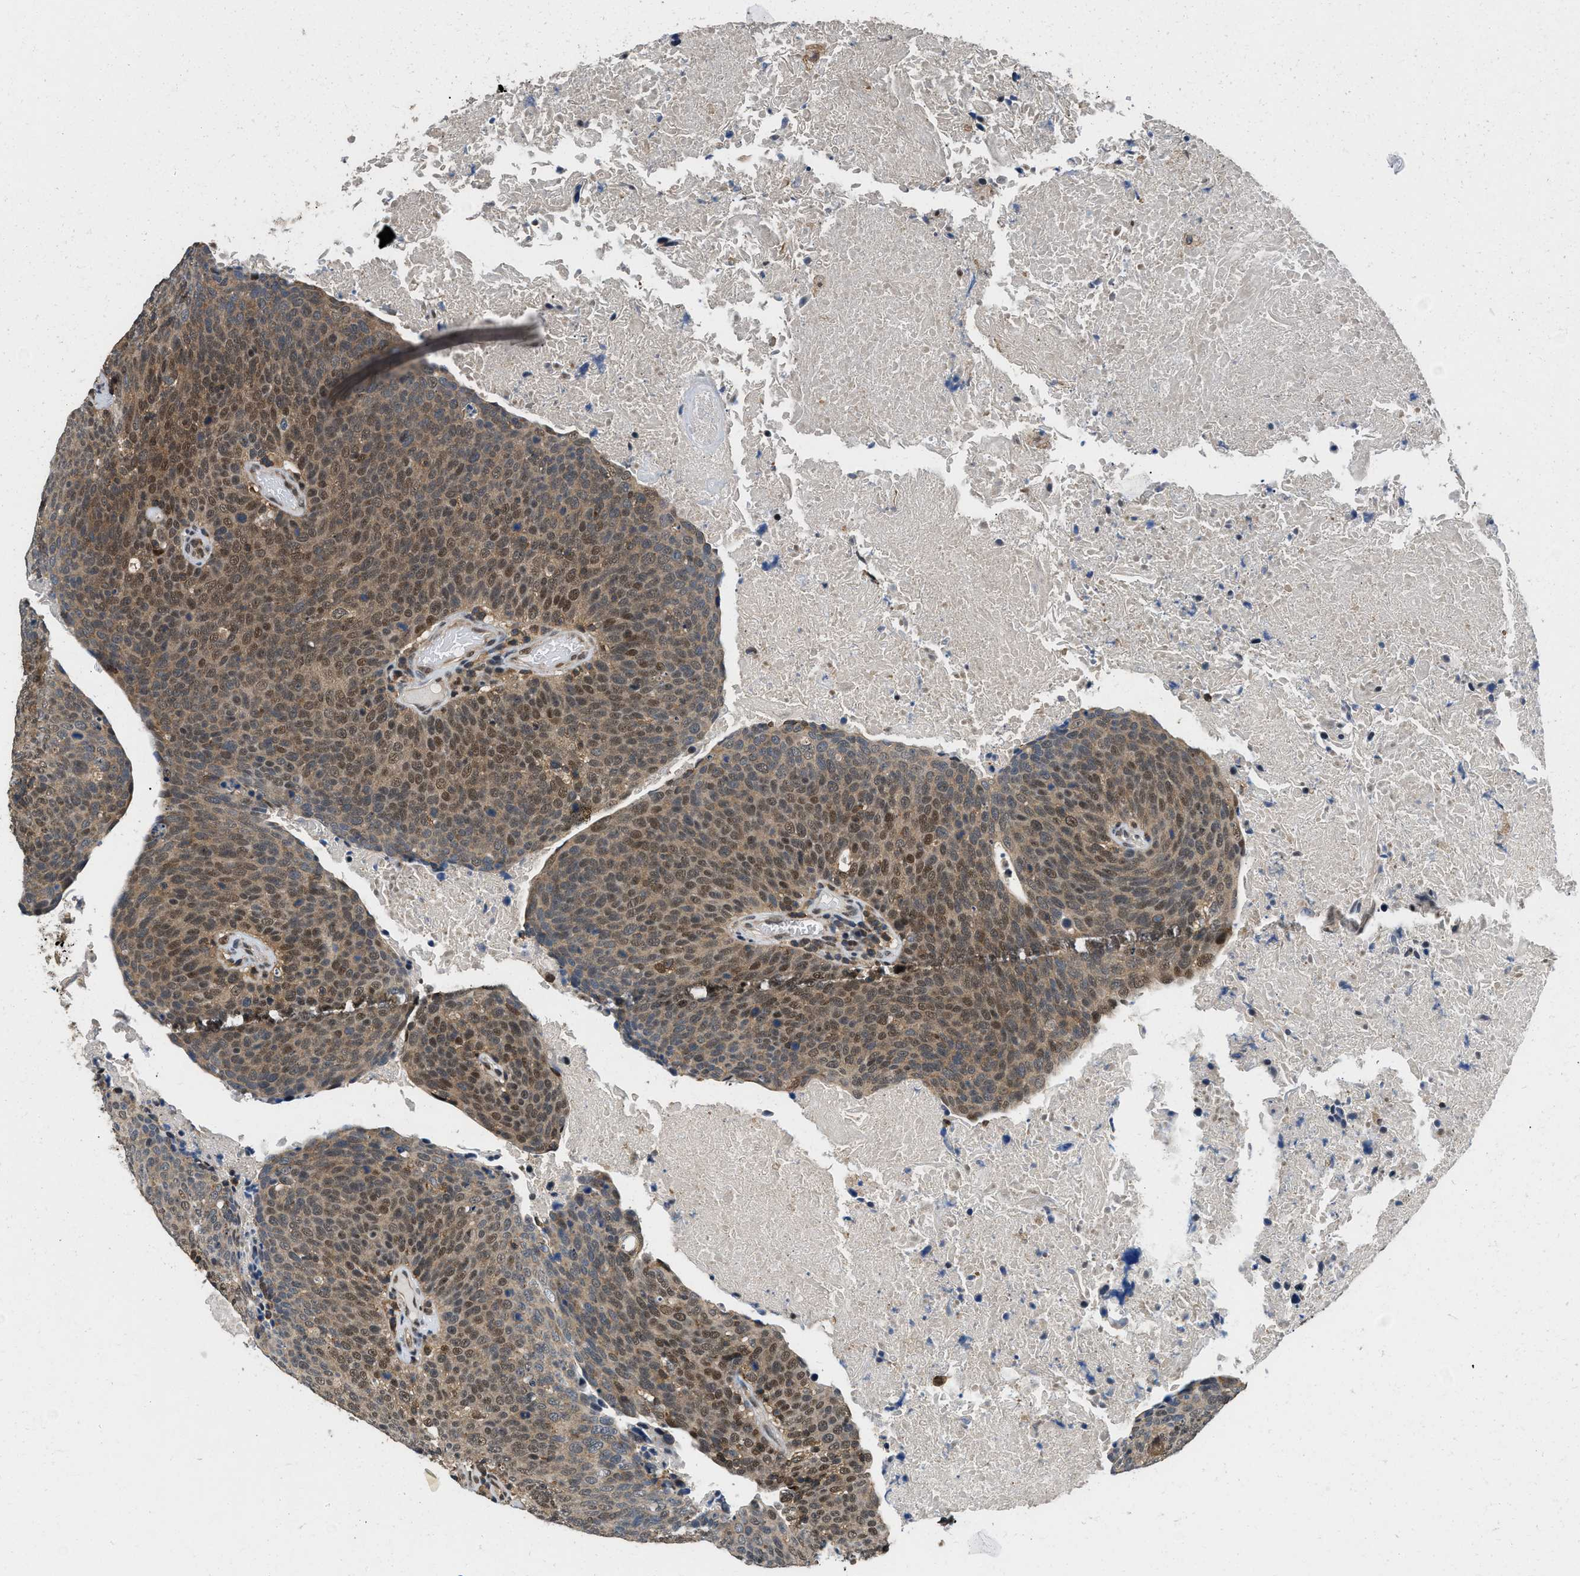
{"staining": {"intensity": "moderate", "quantity": ">75%", "location": "cytoplasmic/membranous,nuclear"}, "tissue": "head and neck cancer", "cell_type": "Tumor cells", "image_type": "cancer", "snomed": [{"axis": "morphology", "description": "Squamous cell carcinoma, NOS"}, {"axis": "morphology", "description": "Squamous cell carcinoma, metastatic, NOS"}, {"axis": "topography", "description": "Lymph node"}, {"axis": "topography", "description": "Head-Neck"}], "caption": "Moderate cytoplasmic/membranous and nuclear expression is present in approximately >75% of tumor cells in metastatic squamous cell carcinoma (head and neck).", "gene": "ATF7IP", "patient": {"sex": "male", "age": 62}}